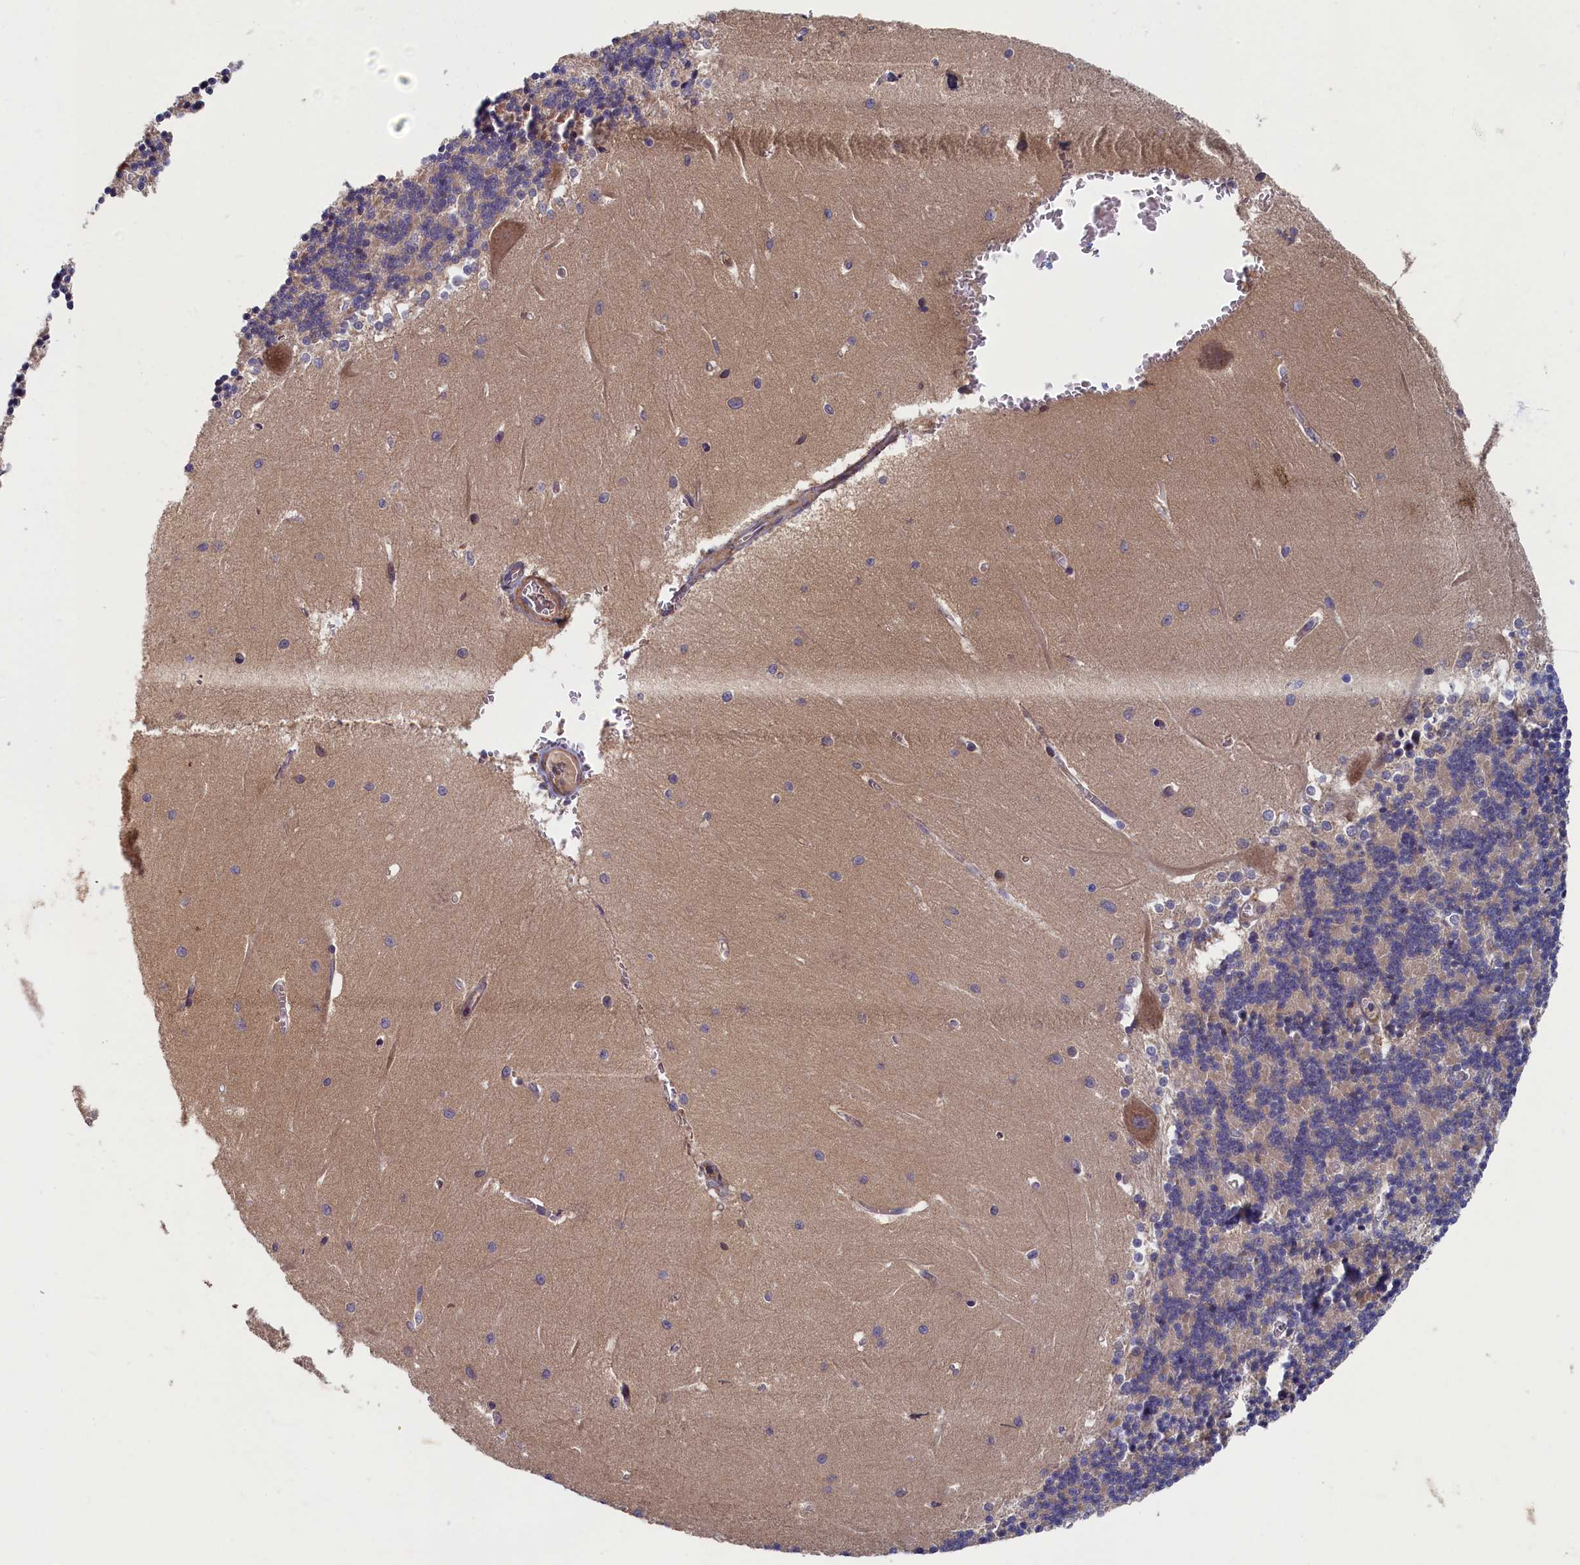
{"staining": {"intensity": "weak", "quantity": "<25%", "location": "cytoplasmic/membranous"}, "tissue": "cerebellum", "cell_type": "Cells in granular layer", "image_type": "normal", "snomed": [{"axis": "morphology", "description": "Normal tissue, NOS"}, {"axis": "topography", "description": "Cerebellum"}], "caption": "The histopathology image reveals no staining of cells in granular layer in benign cerebellum.", "gene": "TNK2", "patient": {"sex": "male", "age": 37}}